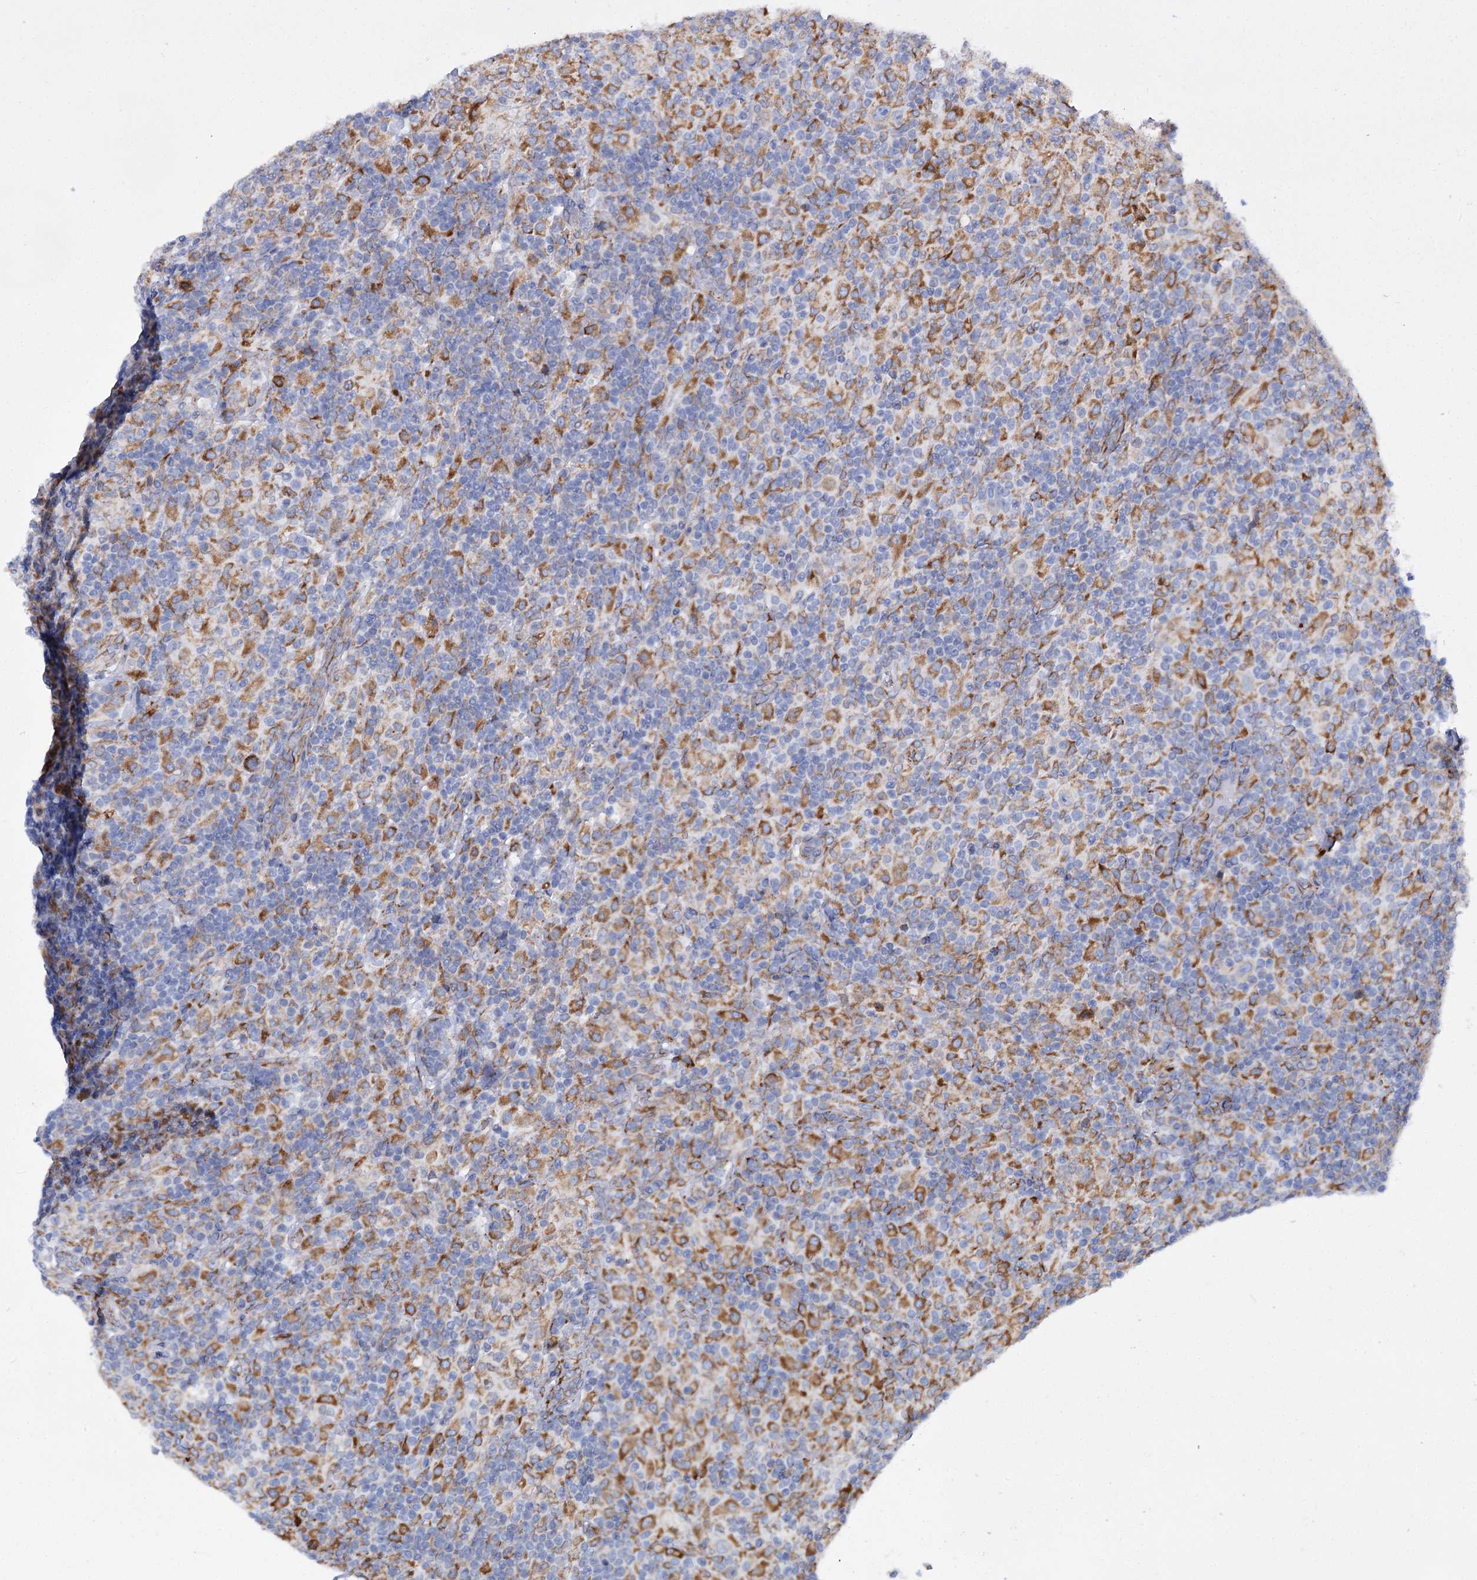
{"staining": {"intensity": "moderate", "quantity": ">75%", "location": "cytoplasmic/membranous"}, "tissue": "lymphoma", "cell_type": "Tumor cells", "image_type": "cancer", "snomed": [{"axis": "morphology", "description": "Hodgkin's disease, NOS"}, {"axis": "topography", "description": "Lymph node"}], "caption": "About >75% of tumor cells in lymphoma exhibit moderate cytoplasmic/membranous protein expression as visualized by brown immunohistochemical staining.", "gene": "SHE", "patient": {"sex": "male", "age": 70}}